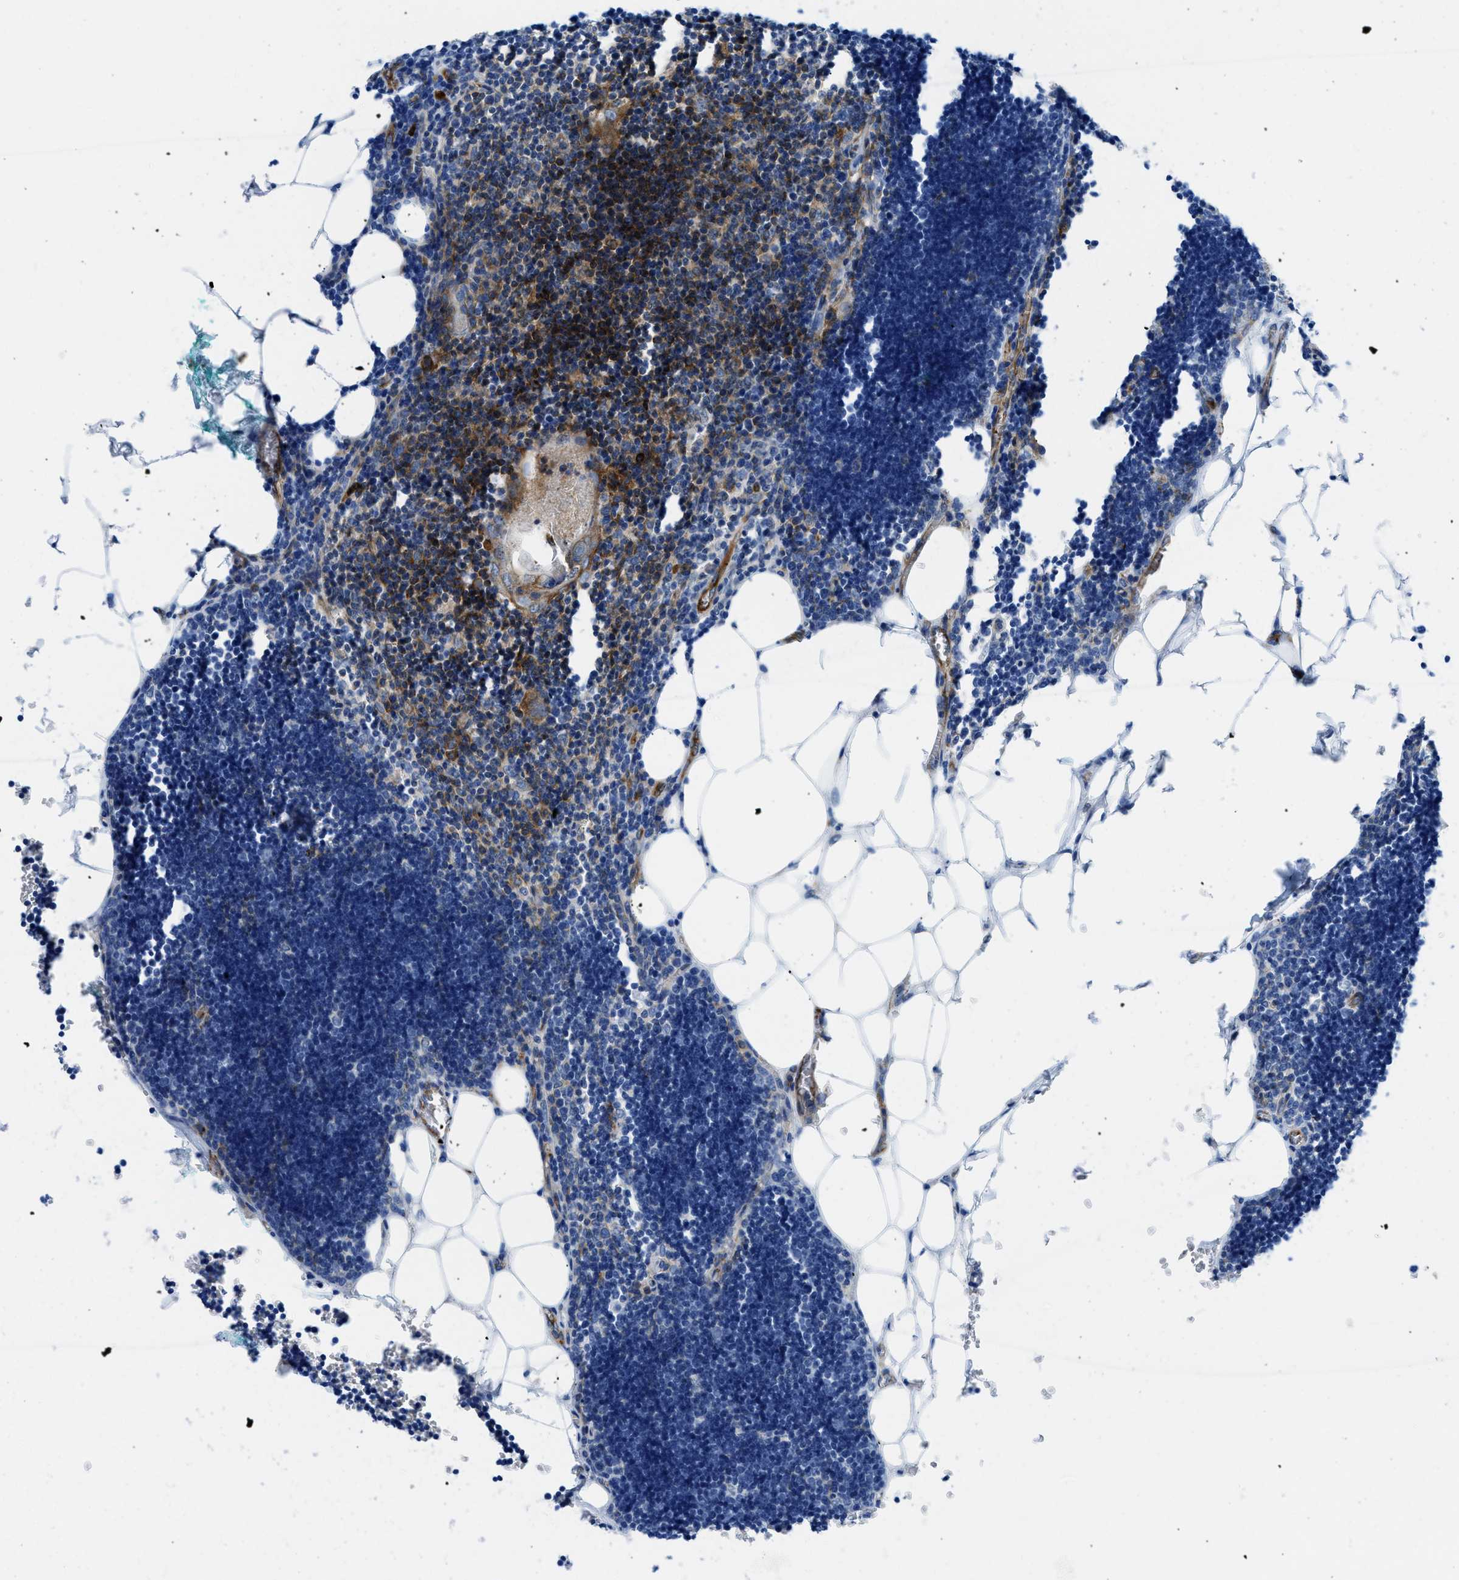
{"staining": {"intensity": "moderate", "quantity": "<25%", "location": "cytoplasmic/membranous"}, "tissue": "lymph node", "cell_type": "Germinal center cells", "image_type": "normal", "snomed": [{"axis": "morphology", "description": "Normal tissue, NOS"}, {"axis": "topography", "description": "Lymph node"}], "caption": "Protein expression analysis of unremarkable lymph node reveals moderate cytoplasmic/membranous positivity in about <25% of germinal center cells.", "gene": "CUTA", "patient": {"sex": "male", "age": 33}}